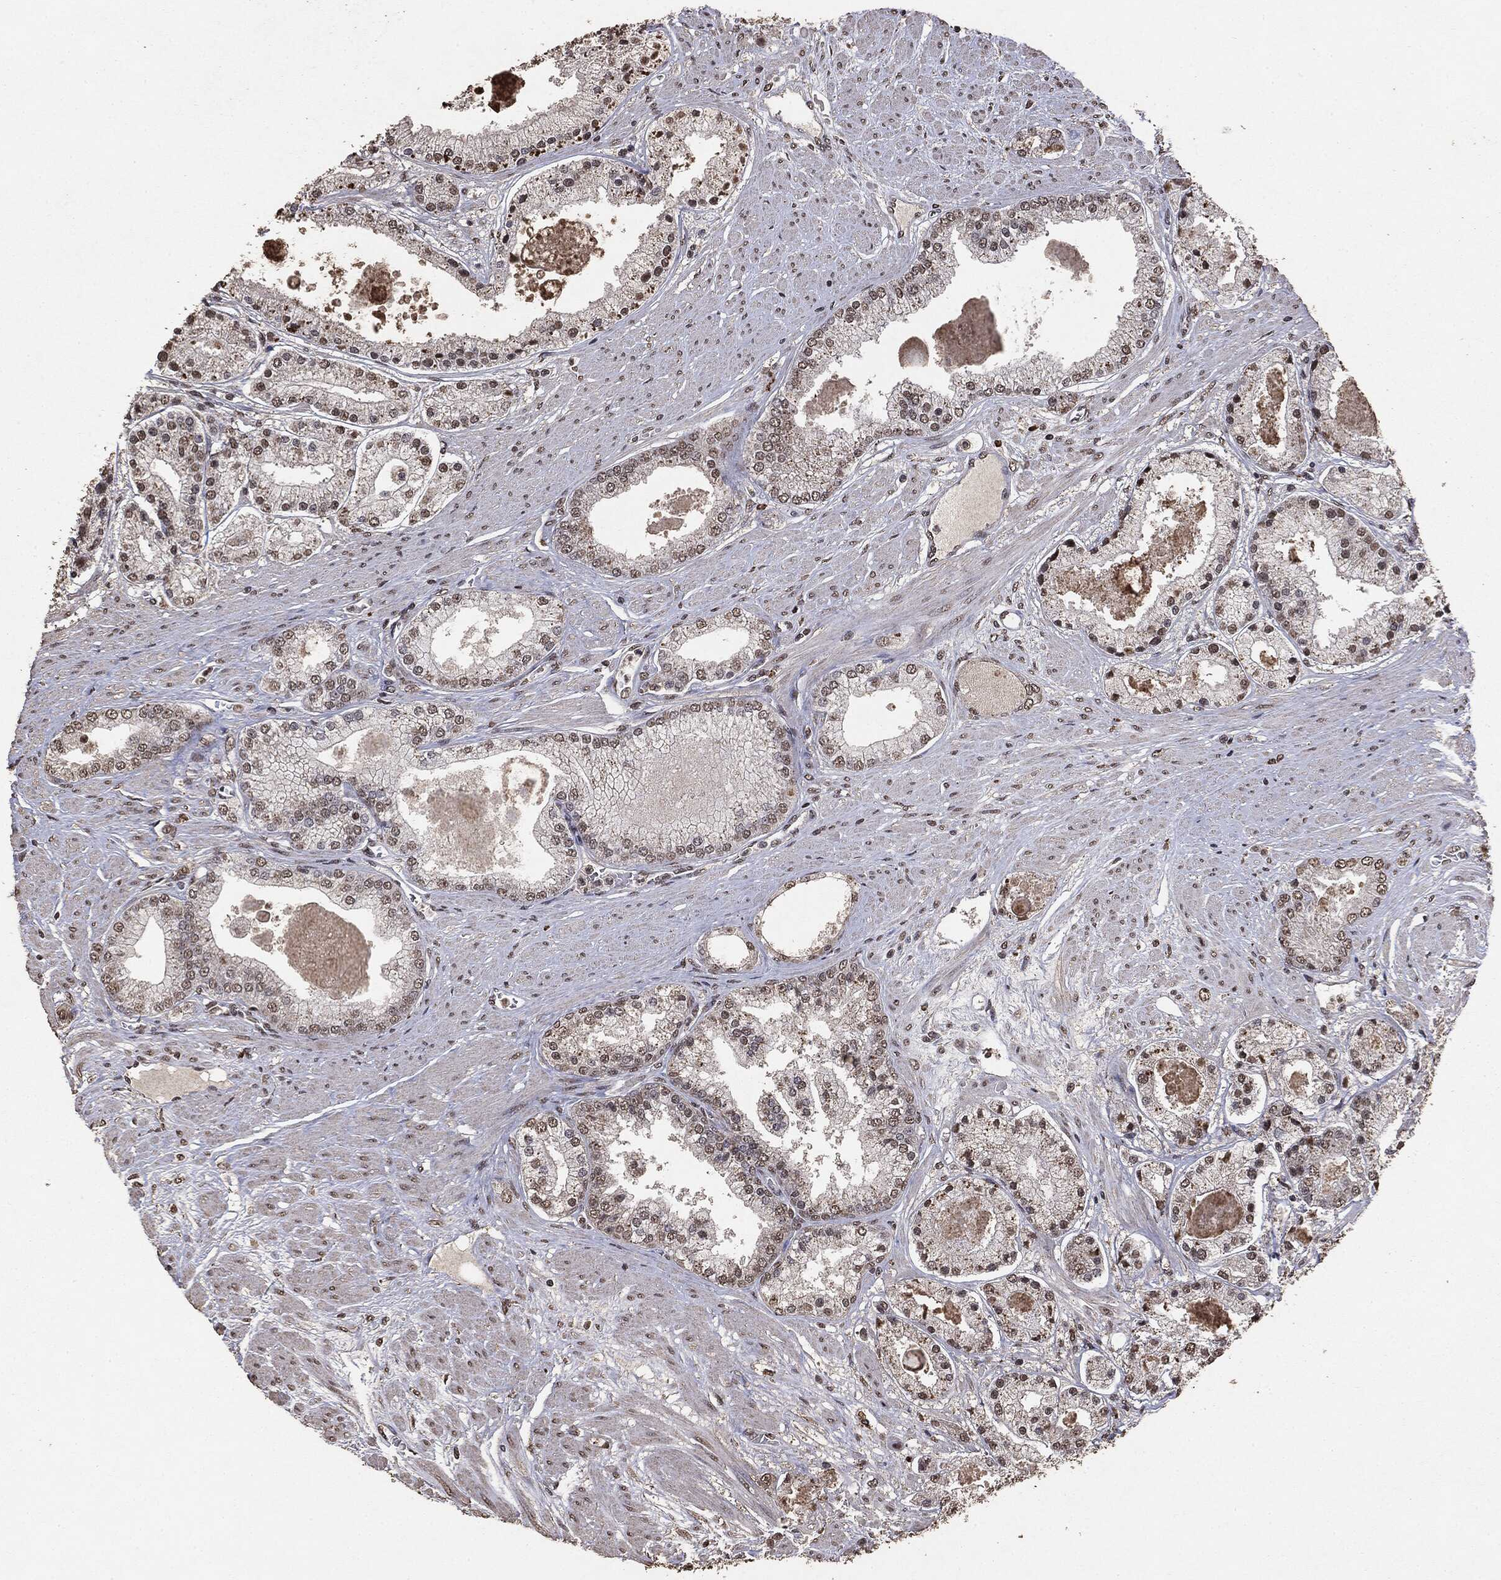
{"staining": {"intensity": "moderate", "quantity": "<25%", "location": "nuclear"}, "tissue": "prostate cancer", "cell_type": "Tumor cells", "image_type": "cancer", "snomed": [{"axis": "morphology", "description": "Adenocarcinoma, High grade"}, {"axis": "topography", "description": "Prostate"}], "caption": "Immunohistochemistry (IHC) of adenocarcinoma (high-grade) (prostate) demonstrates low levels of moderate nuclear staining in about <25% of tumor cells. Using DAB (brown) and hematoxylin (blue) stains, captured at high magnification using brightfield microscopy.", "gene": "RAD18", "patient": {"sex": "male", "age": 67}}